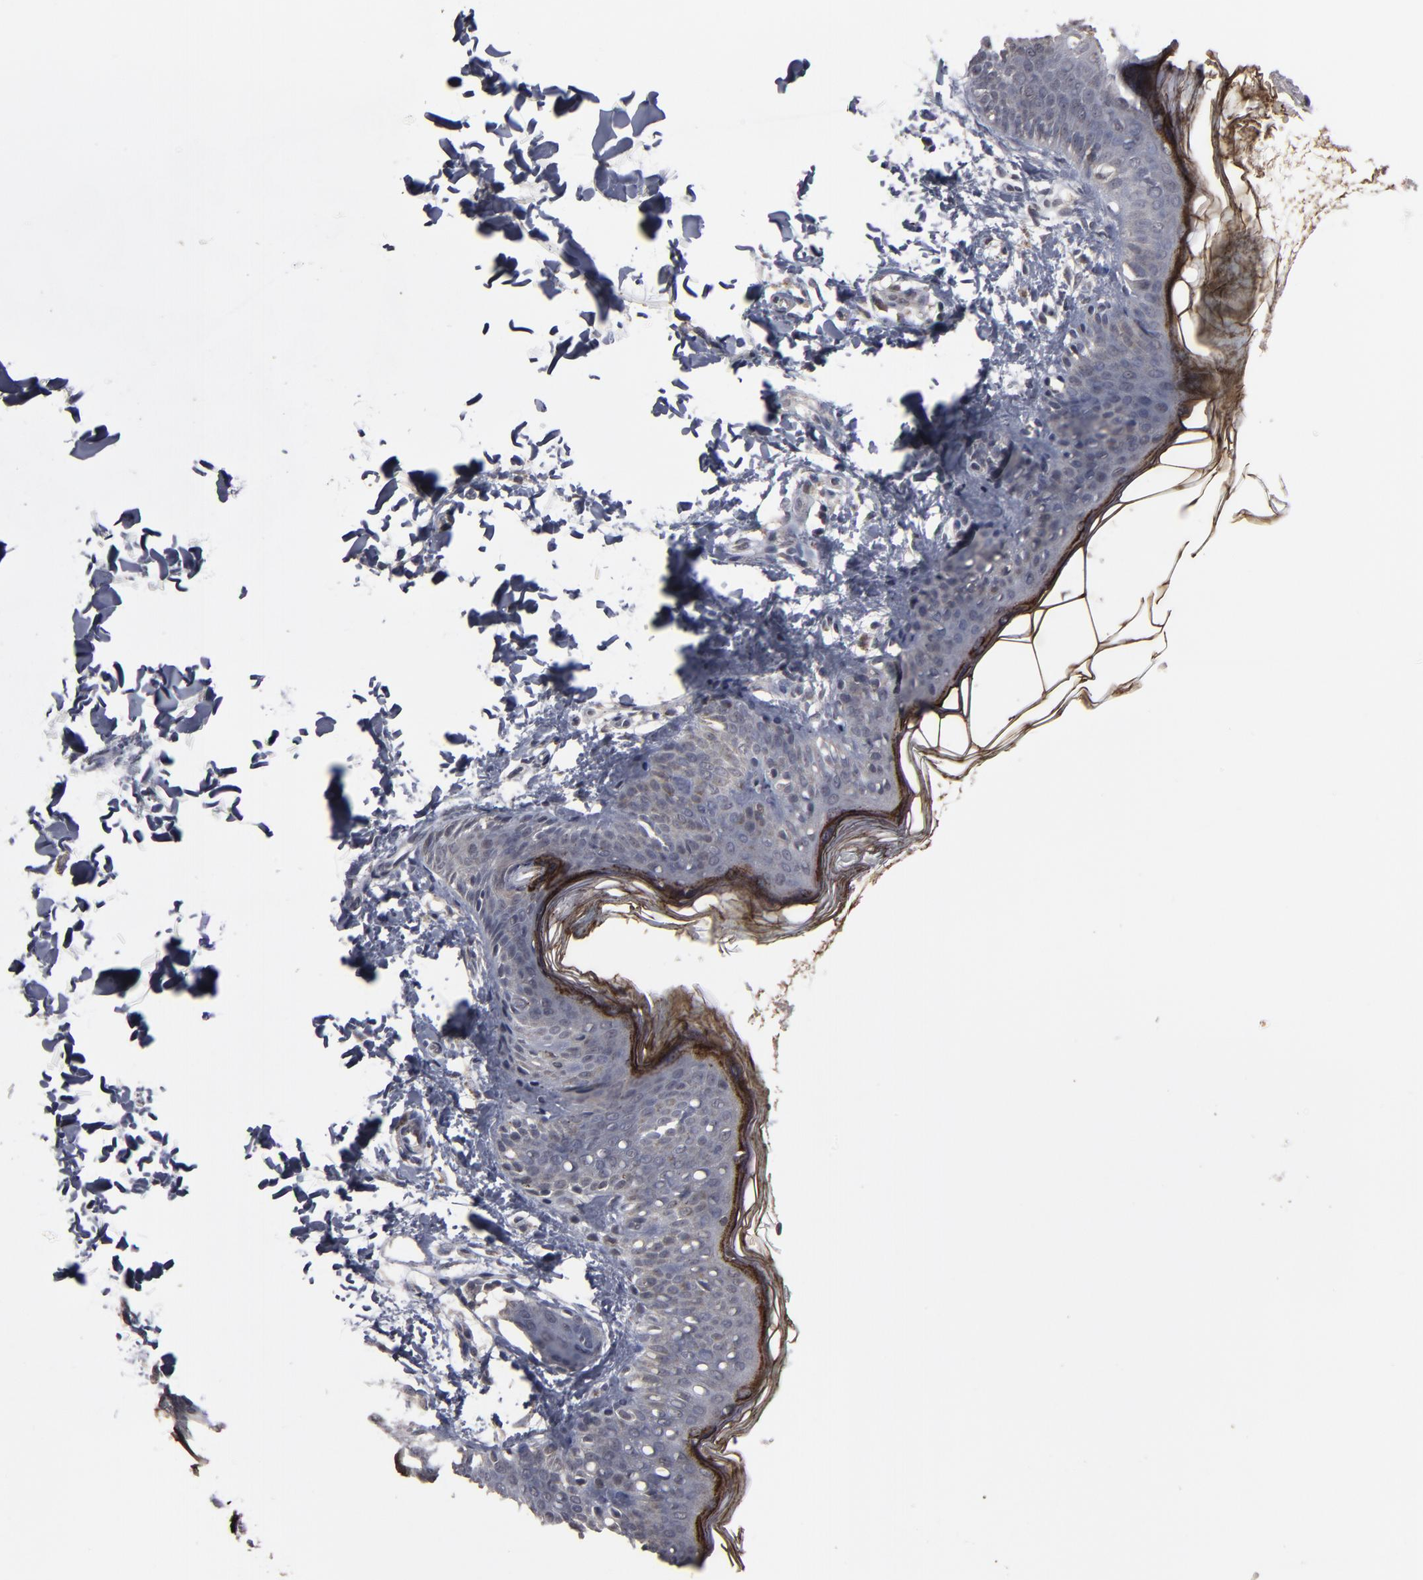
{"staining": {"intensity": "moderate", "quantity": "25%-75%", "location": "cytoplasmic/membranous"}, "tissue": "skin", "cell_type": "Fibroblasts", "image_type": "normal", "snomed": [{"axis": "morphology", "description": "Normal tissue, NOS"}, {"axis": "topography", "description": "Skin"}], "caption": "Protein expression analysis of unremarkable human skin reveals moderate cytoplasmic/membranous expression in about 25%-75% of fibroblasts. Nuclei are stained in blue.", "gene": "SLC22A17", "patient": {"sex": "female", "age": 4}}